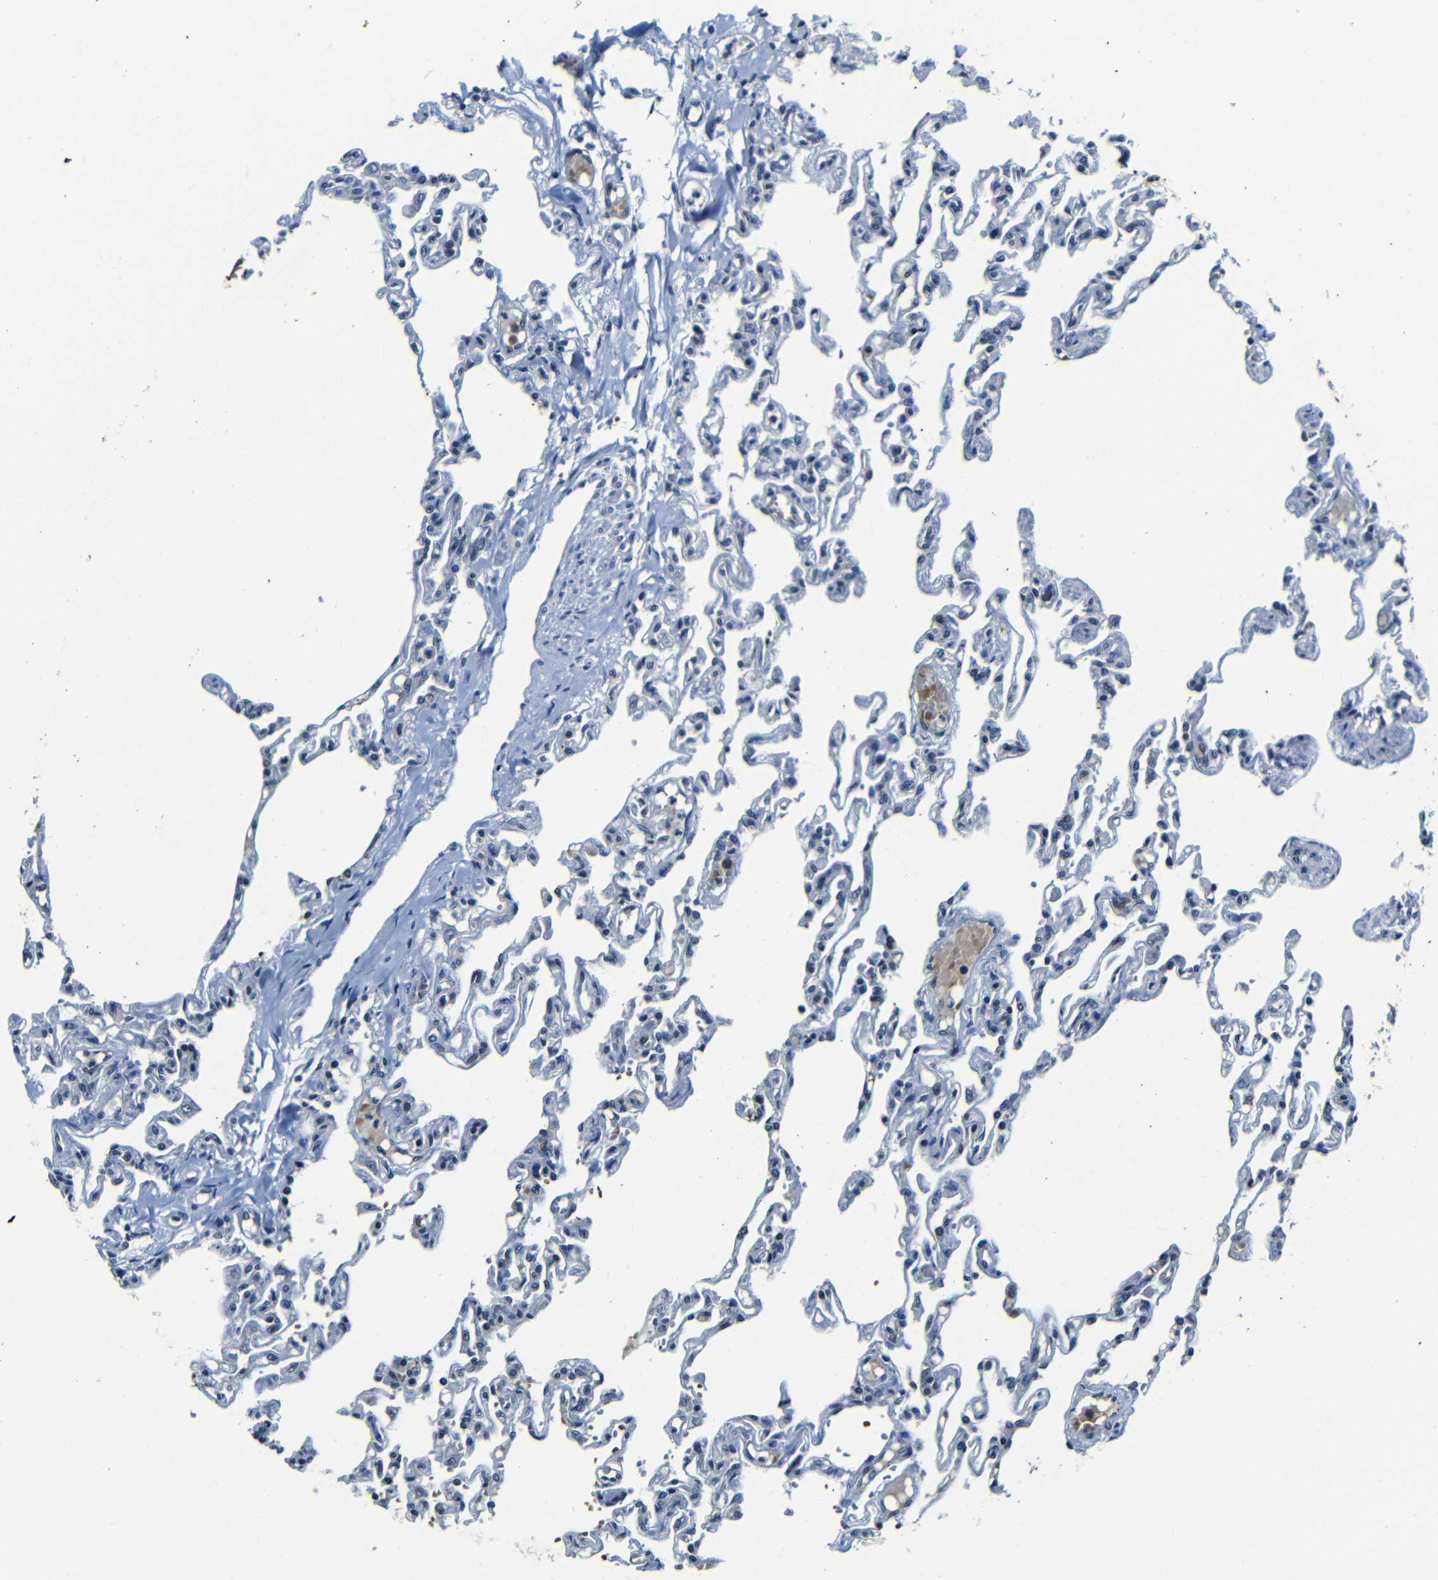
{"staining": {"intensity": "weak", "quantity": "<25%", "location": "cytoplasmic/membranous,nuclear"}, "tissue": "lung", "cell_type": "Alveolar cells", "image_type": "normal", "snomed": [{"axis": "morphology", "description": "Normal tissue, NOS"}, {"axis": "topography", "description": "Lung"}], "caption": "Lung was stained to show a protein in brown. There is no significant positivity in alveolar cells. The staining is performed using DAB (3,3'-diaminobenzidine) brown chromogen with nuclei counter-stained in using hematoxylin.", "gene": "FOXD4L1", "patient": {"sex": "male", "age": 21}}